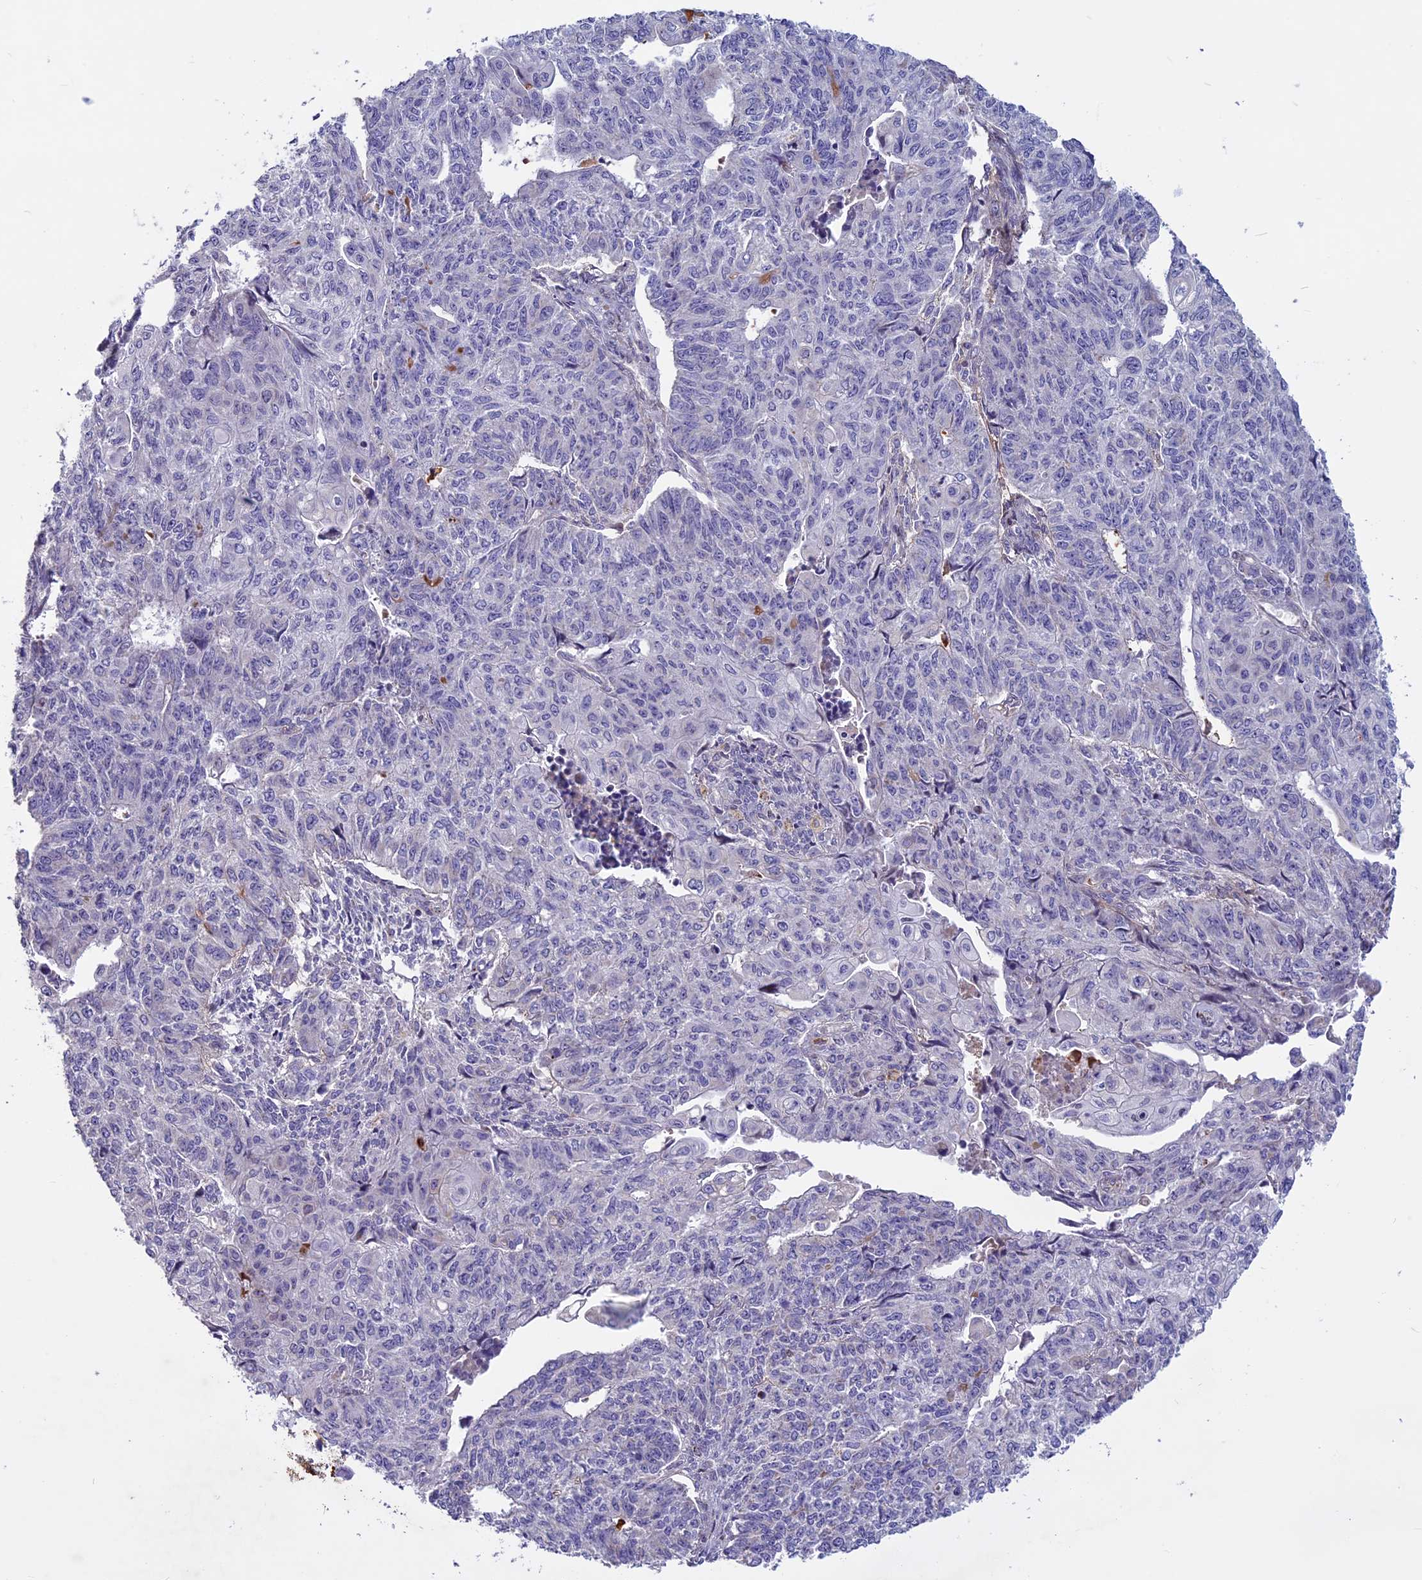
{"staining": {"intensity": "negative", "quantity": "none", "location": "none"}, "tissue": "endometrial cancer", "cell_type": "Tumor cells", "image_type": "cancer", "snomed": [{"axis": "morphology", "description": "Adenocarcinoma, NOS"}, {"axis": "topography", "description": "Endometrium"}], "caption": "IHC histopathology image of human adenocarcinoma (endometrial) stained for a protein (brown), which reveals no expression in tumor cells. Nuclei are stained in blue.", "gene": "MIEF2", "patient": {"sex": "female", "age": 32}}